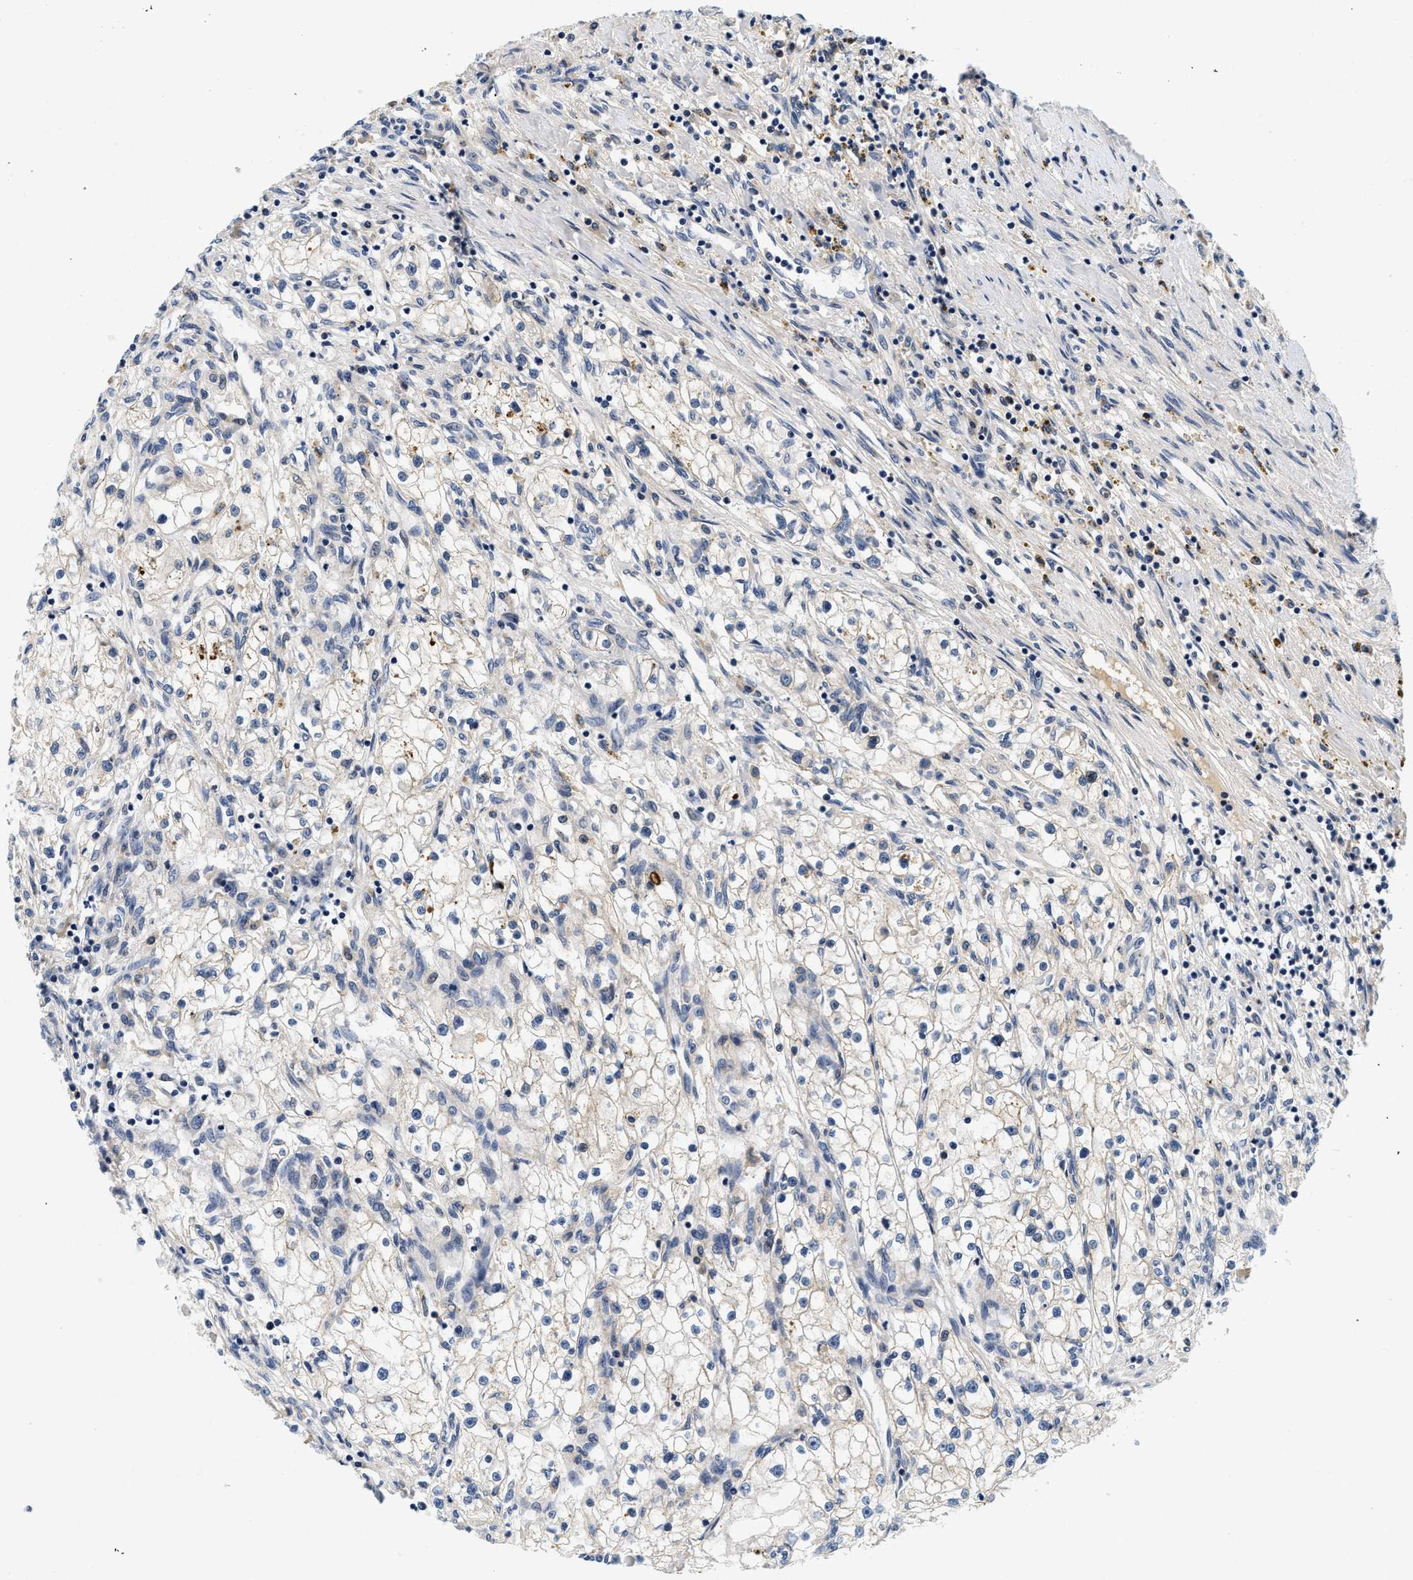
{"staining": {"intensity": "weak", "quantity": "<25%", "location": "cytoplasmic/membranous"}, "tissue": "renal cancer", "cell_type": "Tumor cells", "image_type": "cancer", "snomed": [{"axis": "morphology", "description": "Adenocarcinoma, NOS"}, {"axis": "topography", "description": "Kidney"}], "caption": "Tumor cells show no significant protein expression in renal adenocarcinoma.", "gene": "PDP1", "patient": {"sex": "male", "age": 68}}